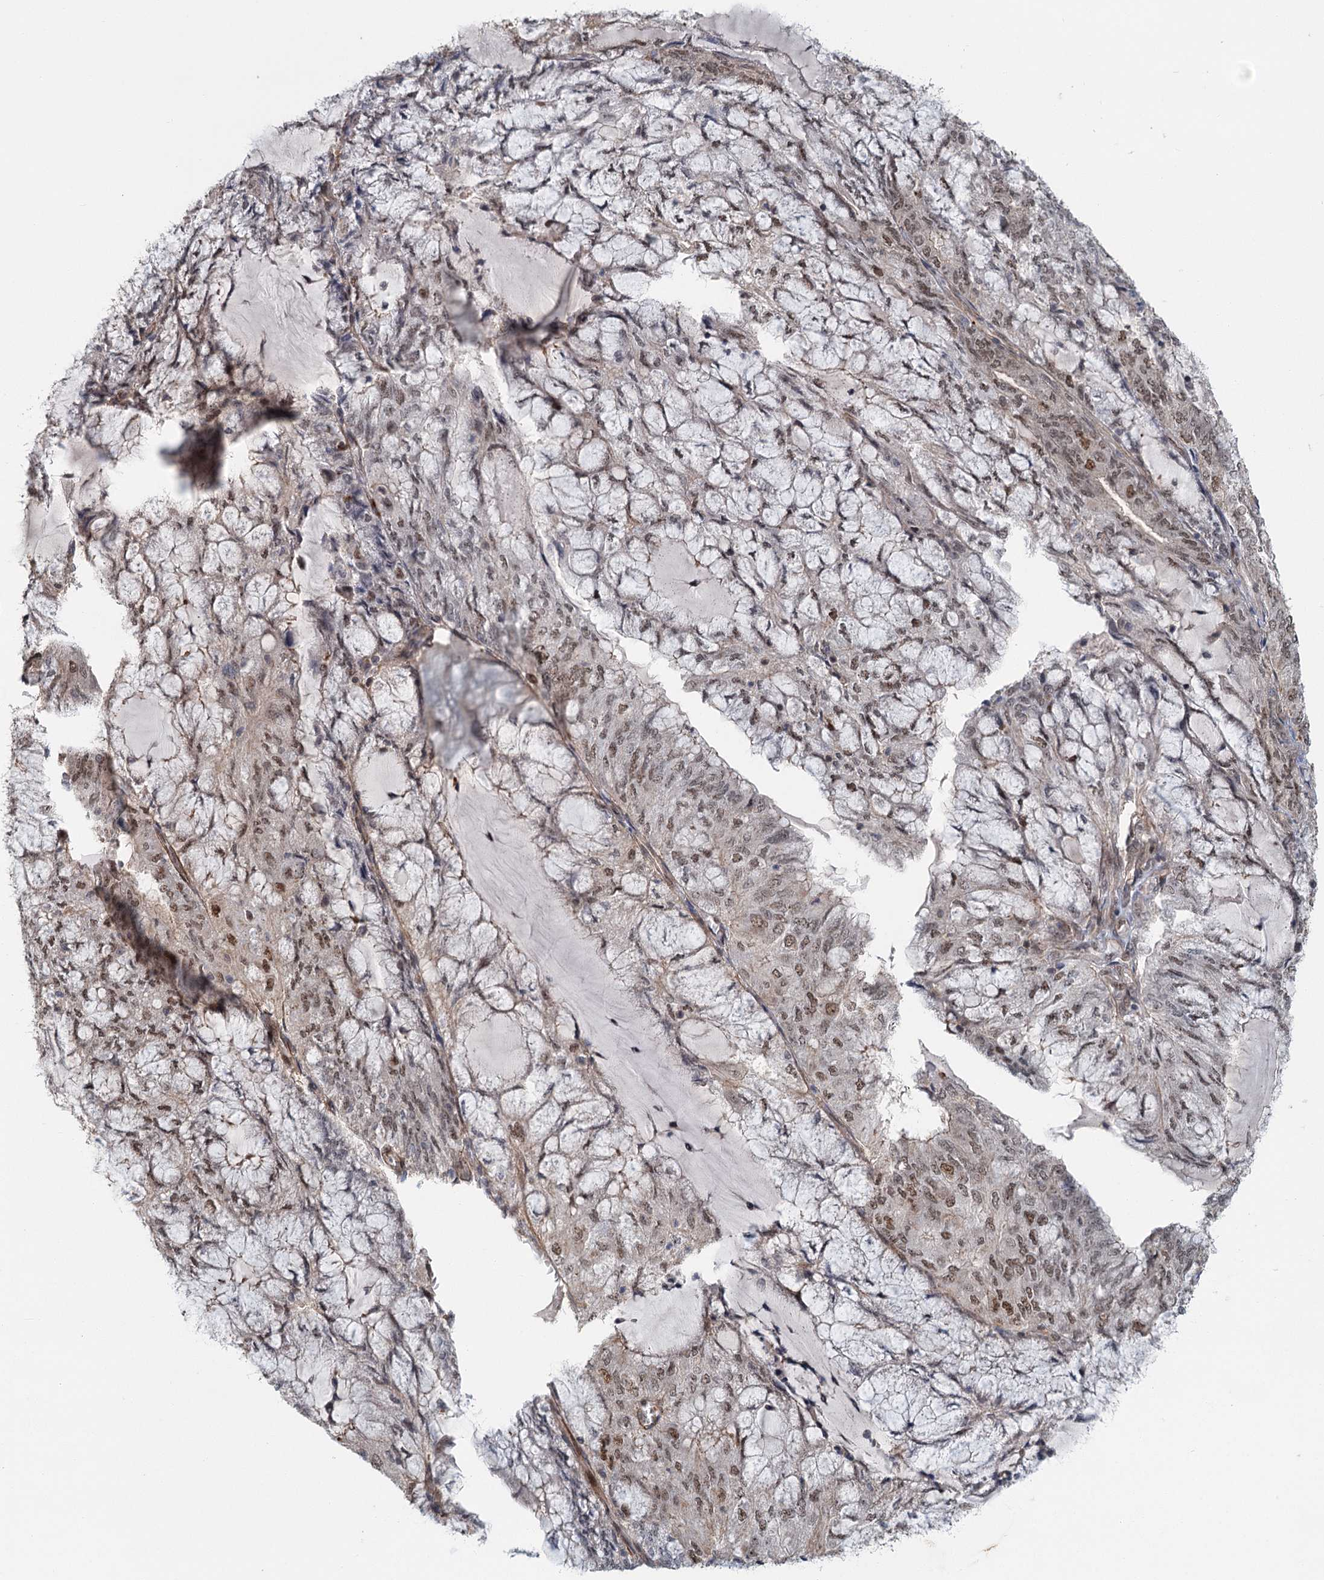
{"staining": {"intensity": "moderate", "quantity": "25%-75%", "location": "nuclear"}, "tissue": "endometrial cancer", "cell_type": "Tumor cells", "image_type": "cancer", "snomed": [{"axis": "morphology", "description": "Adenocarcinoma, NOS"}, {"axis": "topography", "description": "Endometrium"}], "caption": "Tumor cells reveal medium levels of moderate nuclear expression in approximately 25%-75% of cells in adenocarcinoma (endometrial).", "gene": "TAS2R42", "patient": {"sex": "female", "age": 81}}